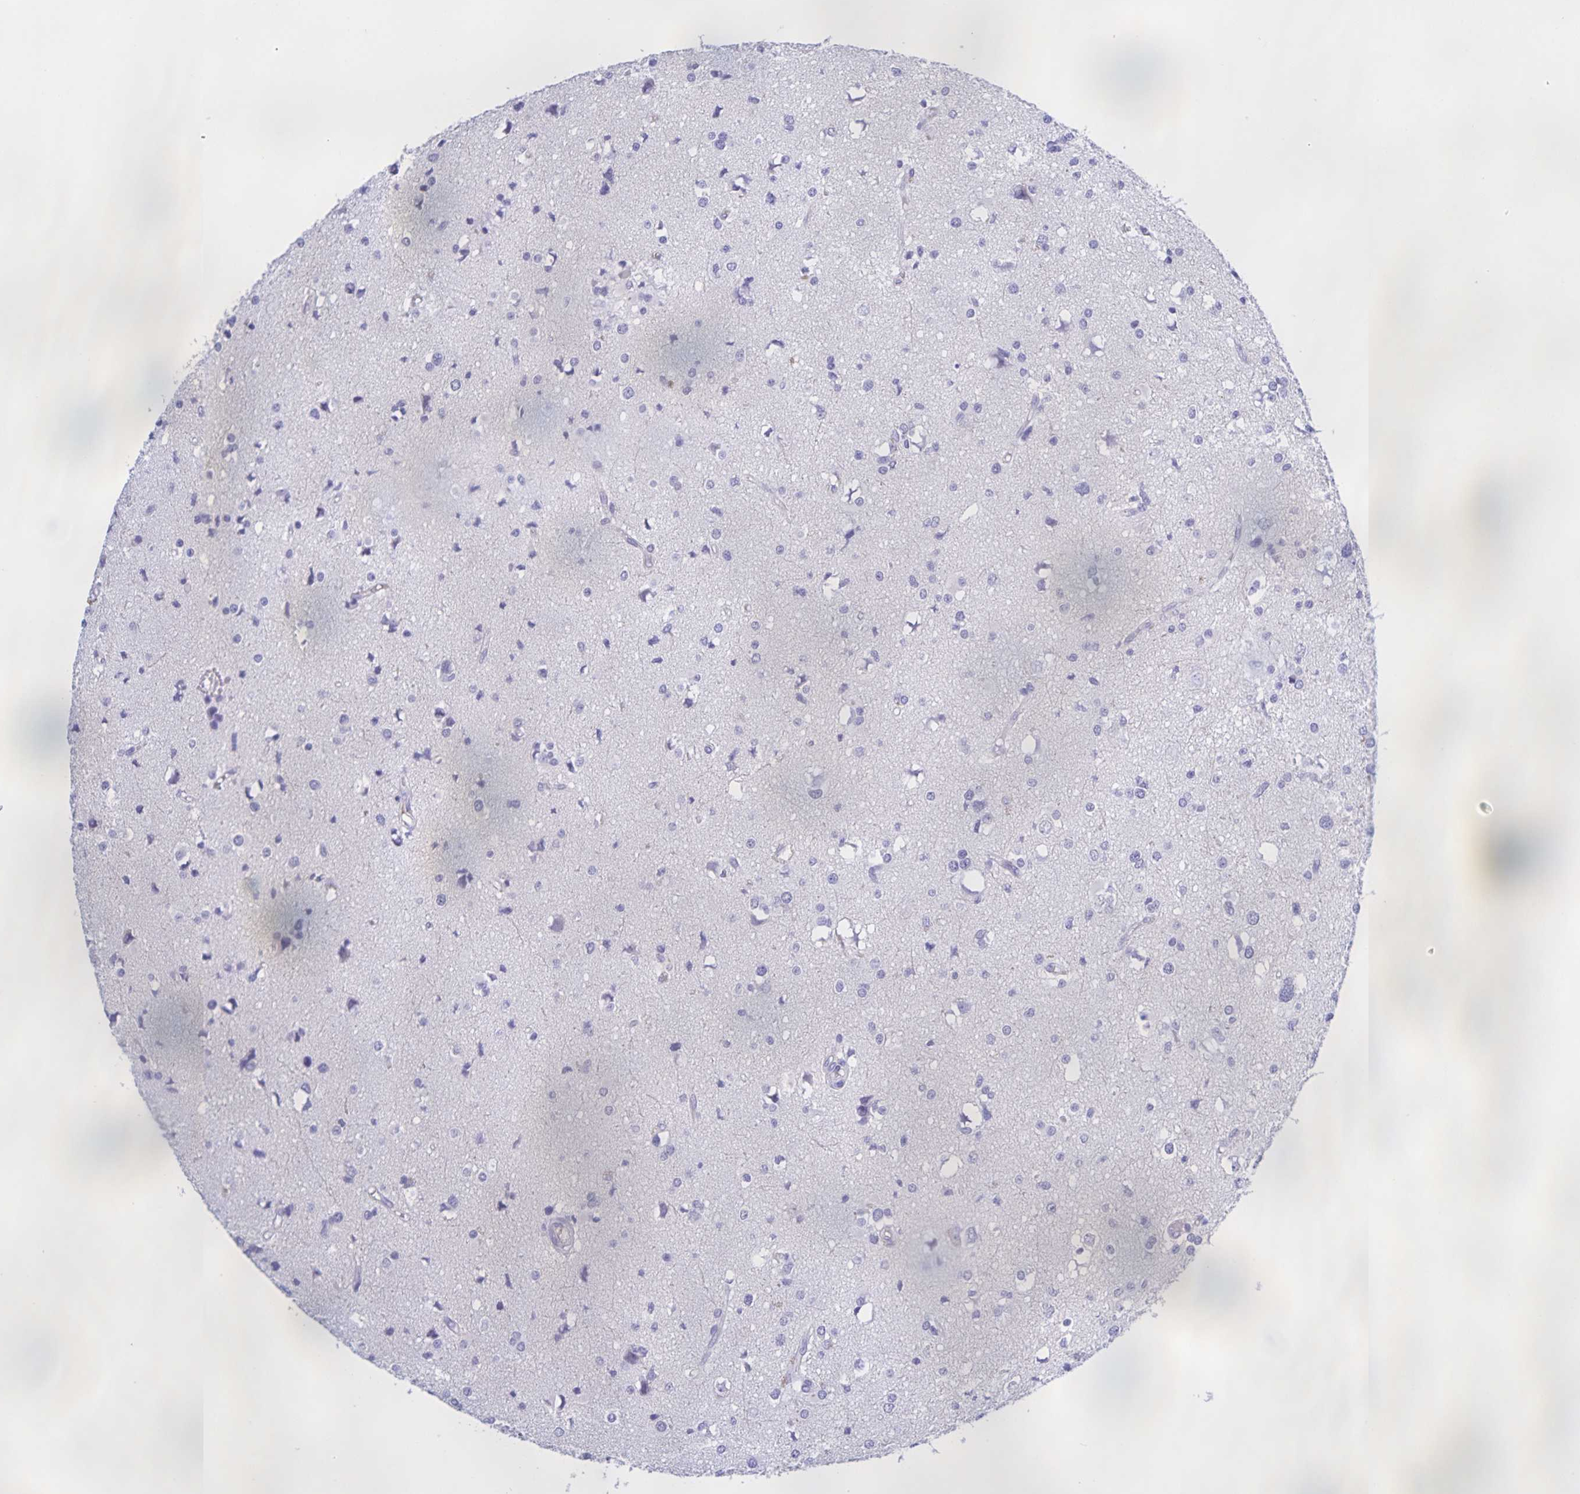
{"staining": {"intensity": "negative", "quantity": "none", "location": "none"}, "tissue": "glioma", "cell_type": "Tumor cells", "image_type": "cancer", "snomed": [{"axis": "morphology", "description": "Glioma, malignant, High grade"}, {"axis": "topography", "description": "Brain"}], "caption": "Immunohistochemistry (IHC) image of neoplastic tissue: human glioma stained with DAB (3,3'-diaminobenzidine) shows no significant protein positivity in tumor cells.", "gene": "CATSPER4", "patient": {"sex": "male", "age": 54}}